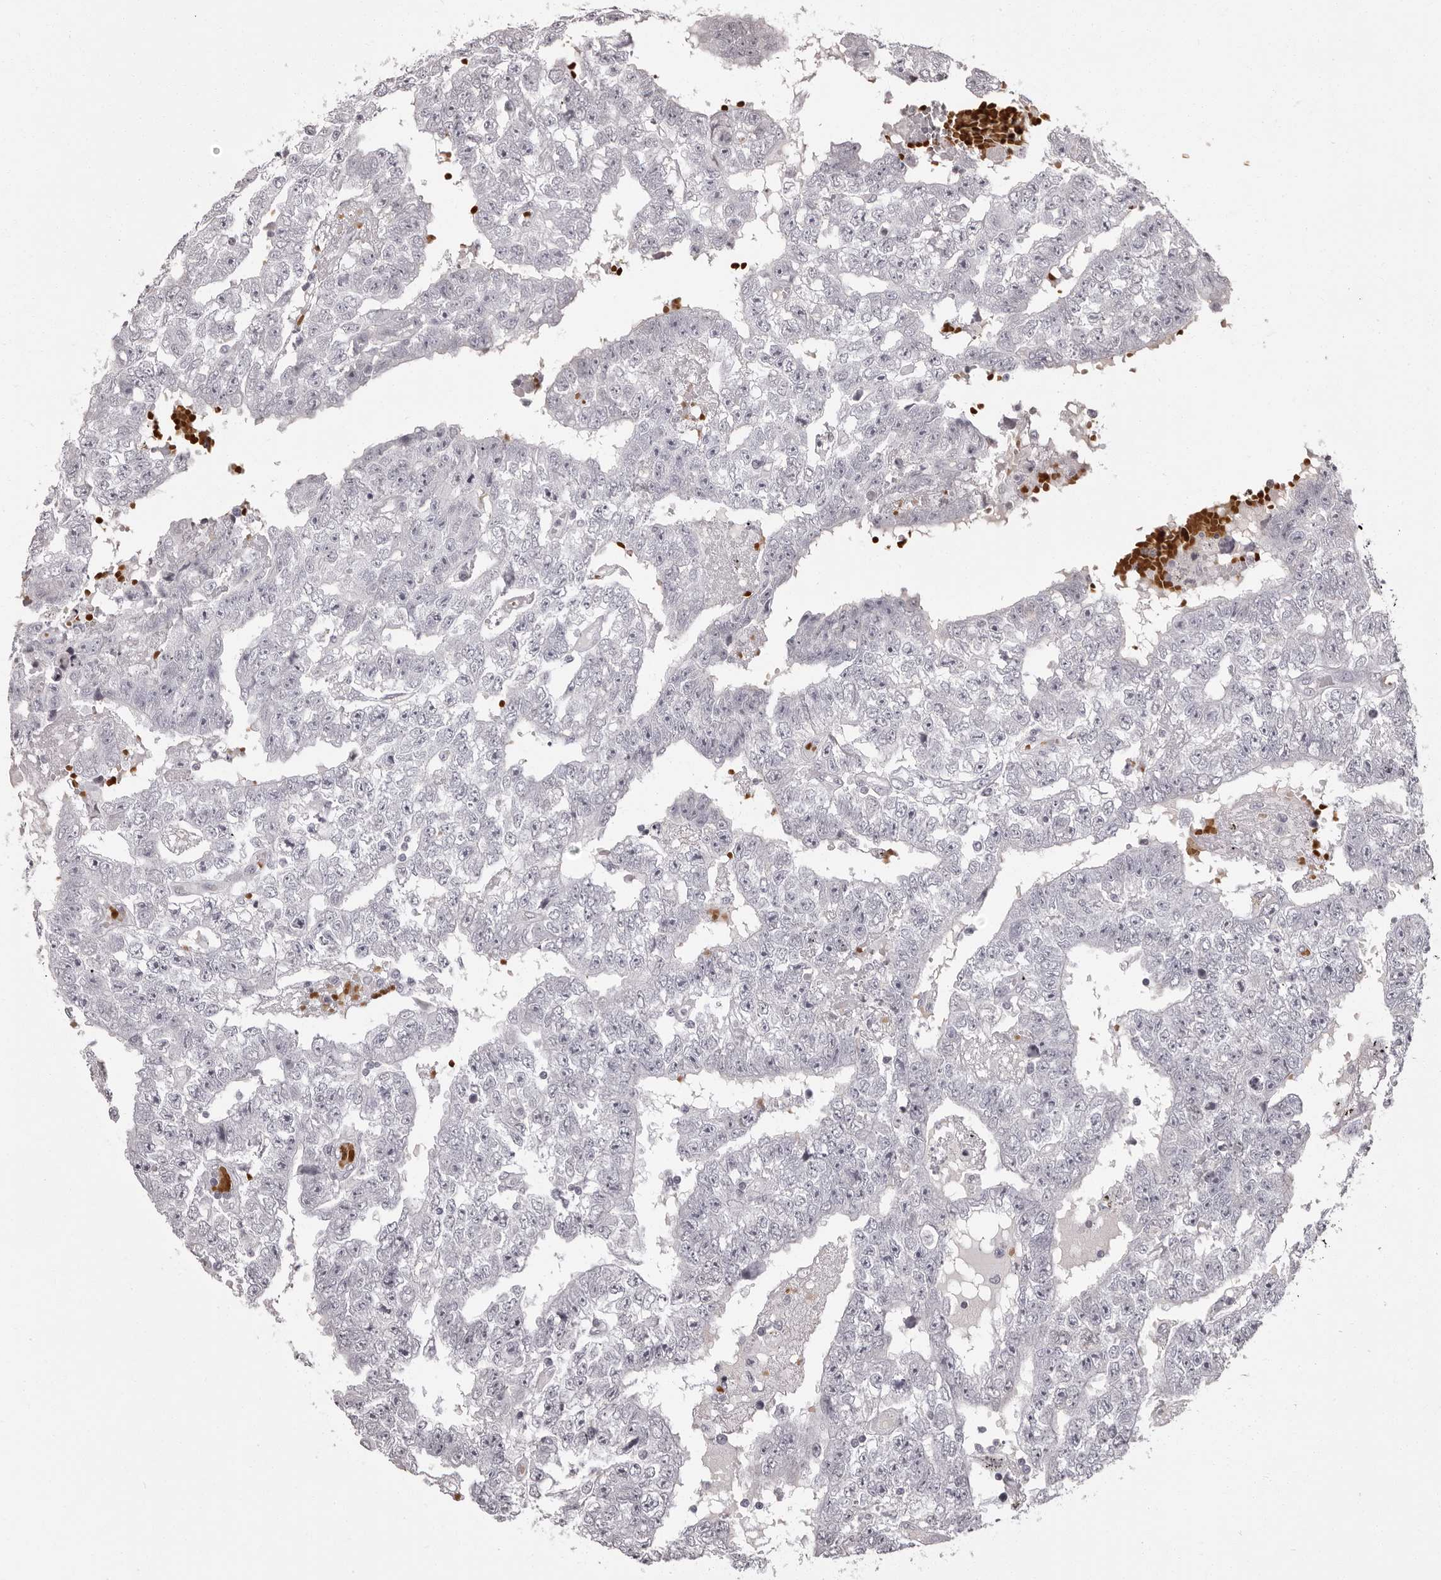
{"staining": {"intensity": "negative", "quantity": "none", "location": "none"}, "tissue": "testis cancer", "cell_type": "Tumor cells", "image_type": "cancer", "snomed": [{"axis": "morphology", "description": "Carcinoma, Embryonal, NOS"}, {"axis": "topography", "description": "Testis"}], "caption": "Tumor cells are negative for protein expression in human testis embryonal carcinoma.", "gene": "C8orf74", "patient": {"sex": "male", "age": 25}}